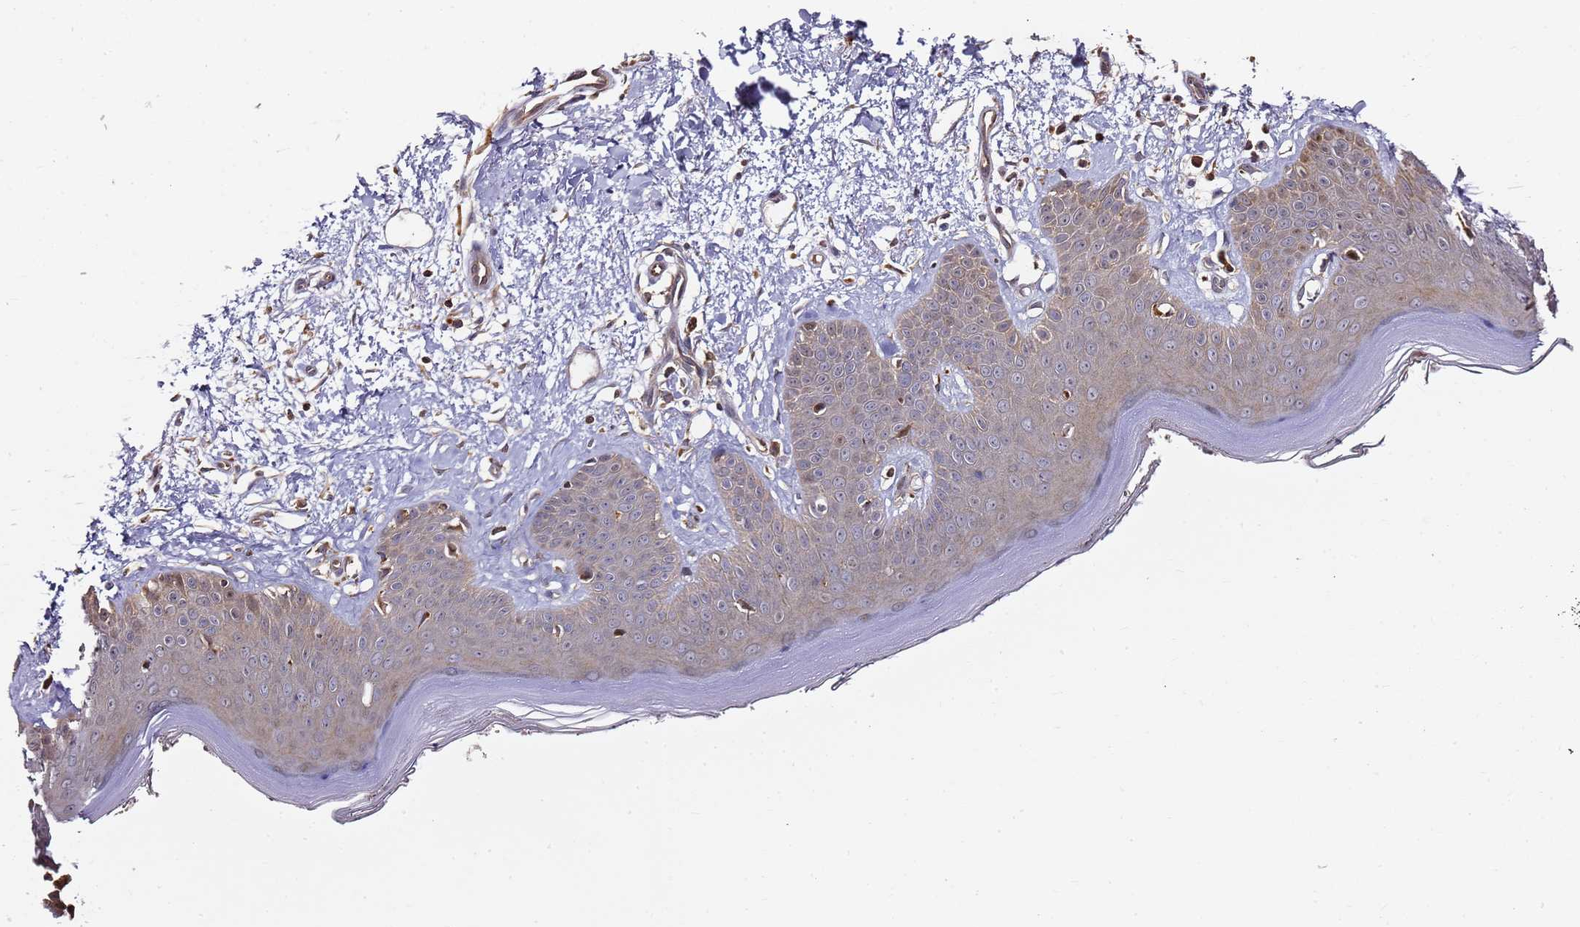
{"staining": {"intensity": "negative", "quantity": "none", "location": "none"}, "tissue": "skin", "cell_type": "Fibroblasts", "image_type": "normal", "snomed": [{"axis": "morphology", "description": "Normal tissue, NOS"}, {"axis": "topography", "description": "Skin"}], "caption": "This is an IHC photomicrograph of benign skin. There is no positivity in fibroblasts.", "gene": "PRMT7", "patient": {"sex": "female", "age": 64}}